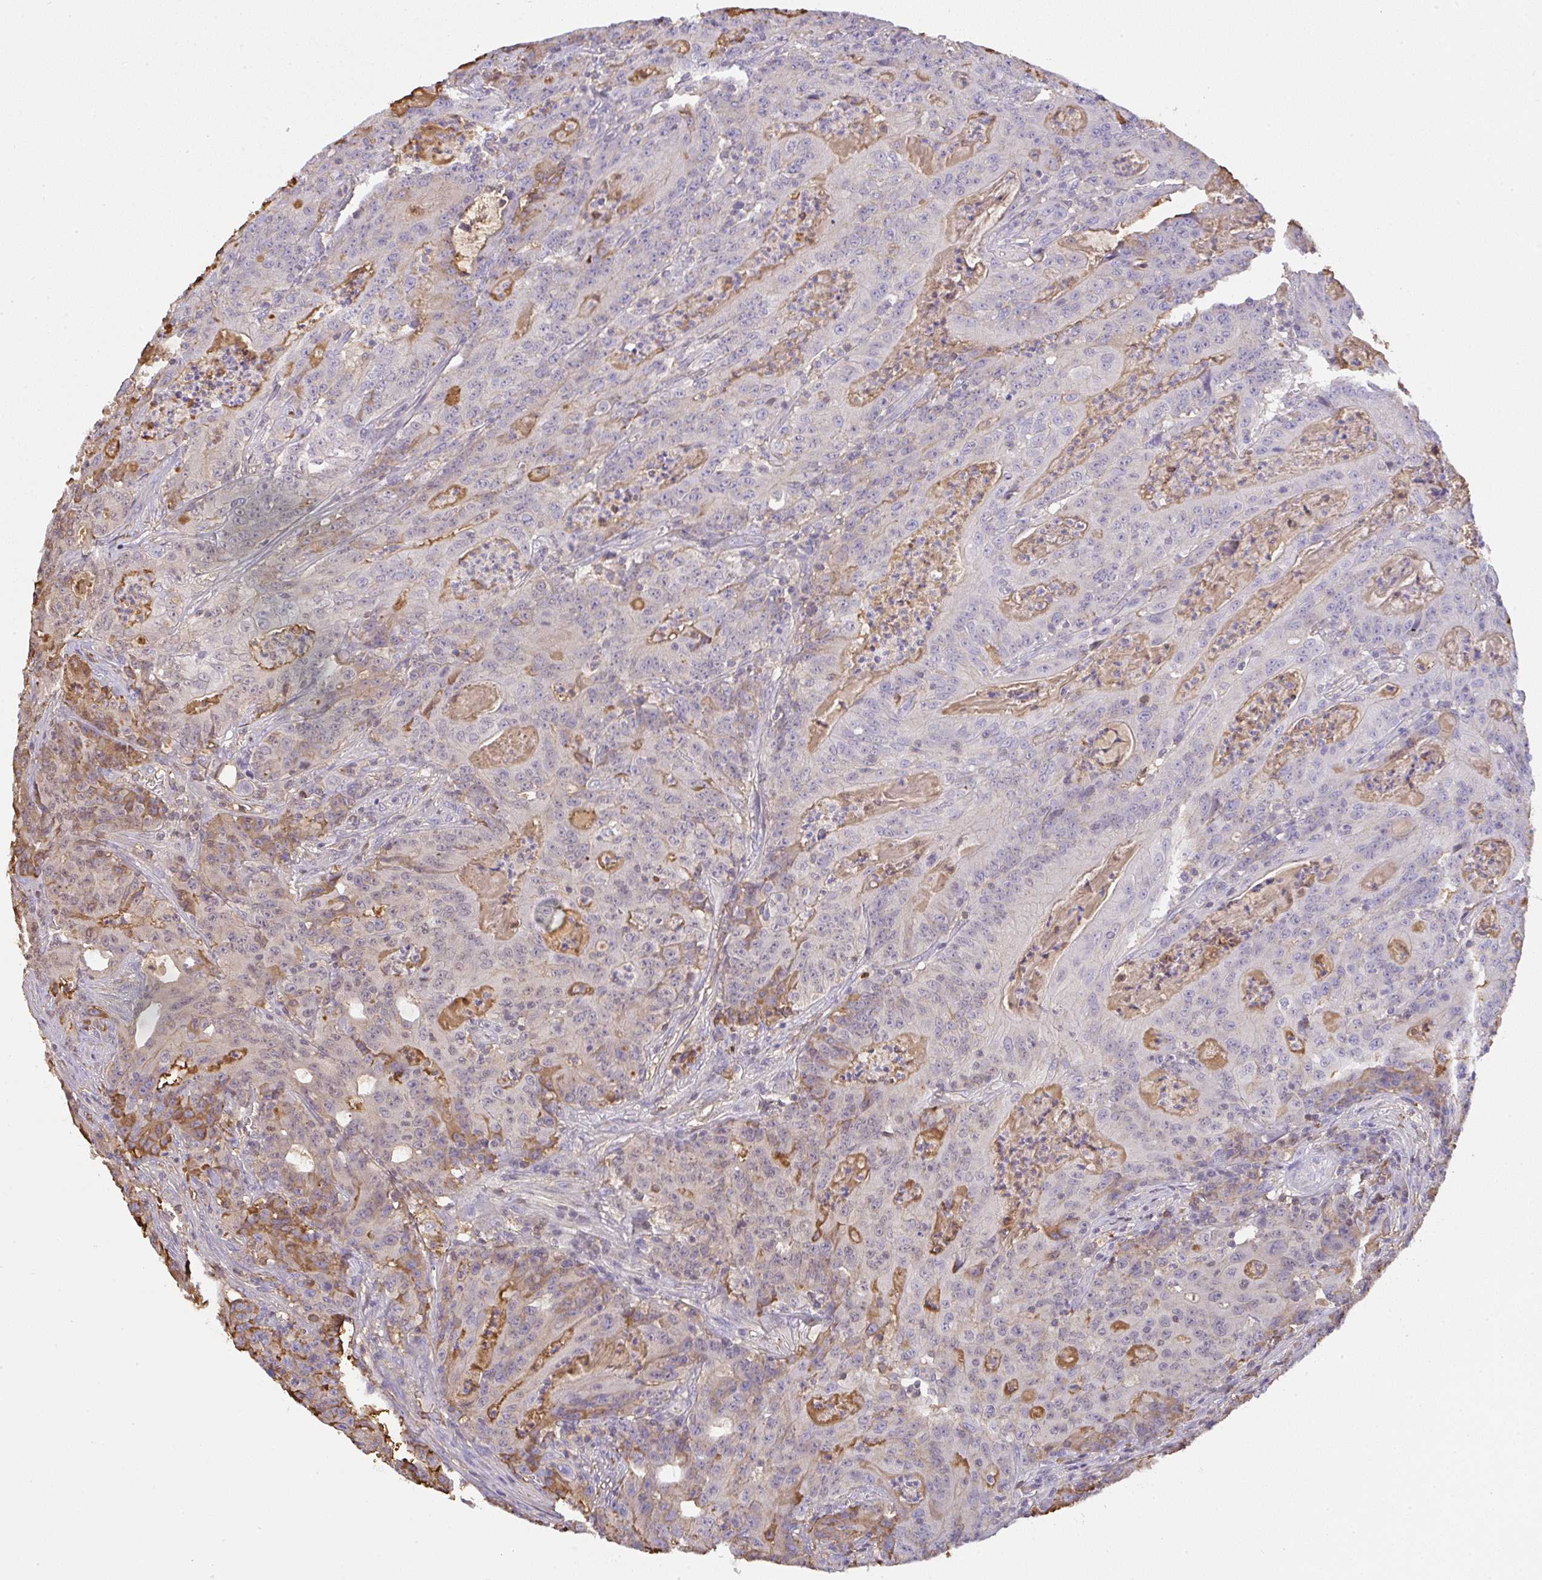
{"staining": {"intensity": "negative", "quantity": "none", "location": "none"}, "tissue": "colorectal cancer", "cell_type": "Tumor cells", "image_type": "cancer", "snomed": [{"axis": "morphology", "description": "Adenocarcinoma, NOS"}, {"axis": "topography", "description": "Colon"}], "caption": "Immunohistochemistry (IHC) histopathology image of human colorectal adenocarcinoma stained for a protein (brown), which reveals no staining in tumor cells.", "gene": "SMYD5", "patient": {"sex": "male", "age": 83}}